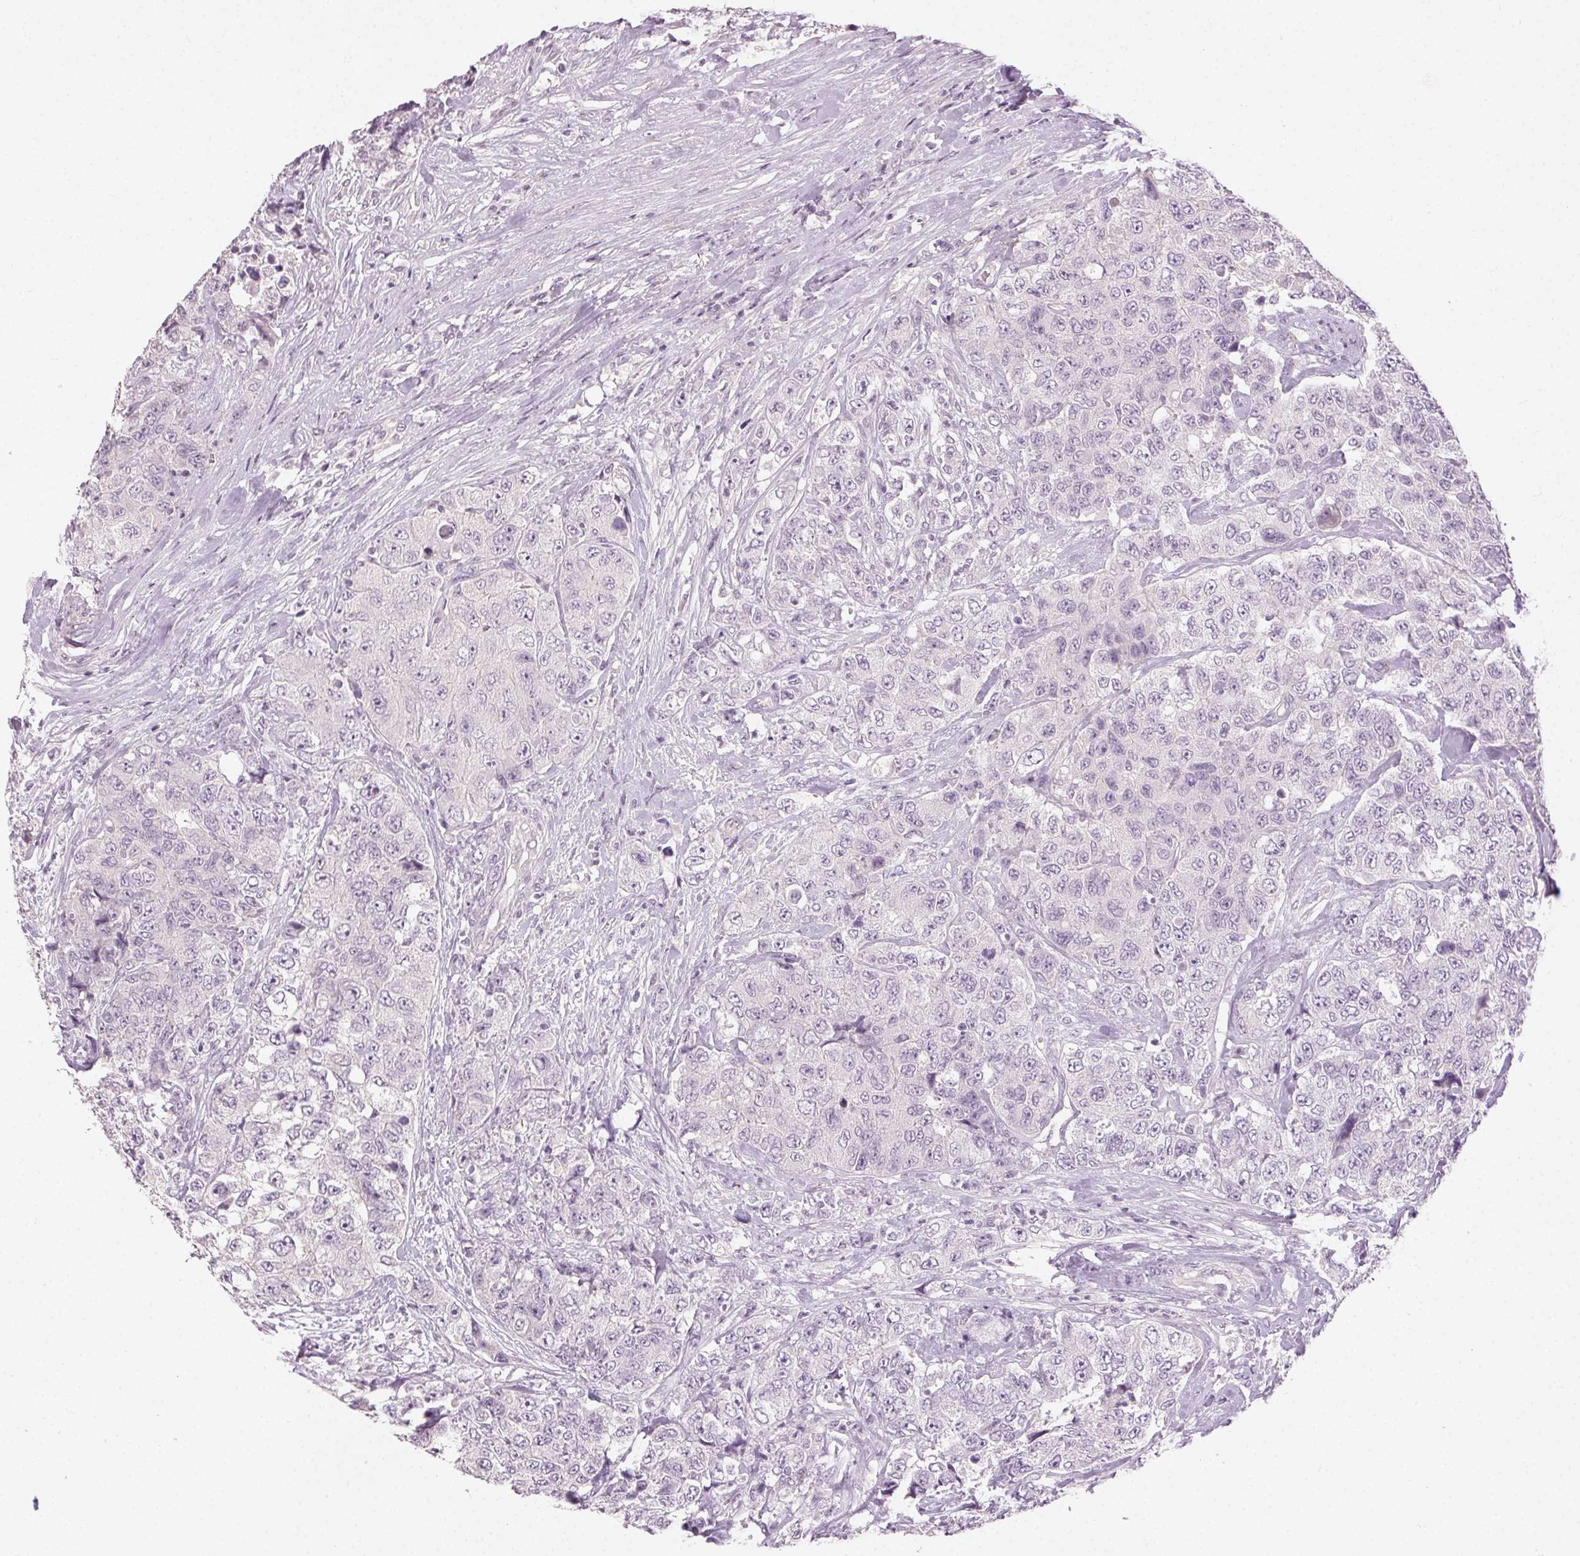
{"staining": {"intensity": "negative", "quantity": "none", "location": "none"}, "tissue": "urothelial cancer", "cell_type": "Tumor cells", "image_type": "cancer", "snomed": [{"axis": "morphology", "description": "Urothelial carcinoma, High grade"}, {"axis": "topography", "description": "Urinary bladder"}], "caption": "An image of human urothelial cancer is negative for staining in tumor cells.", "gene": "CLTRN", "patient": {"sex": "female", "age": 78}}